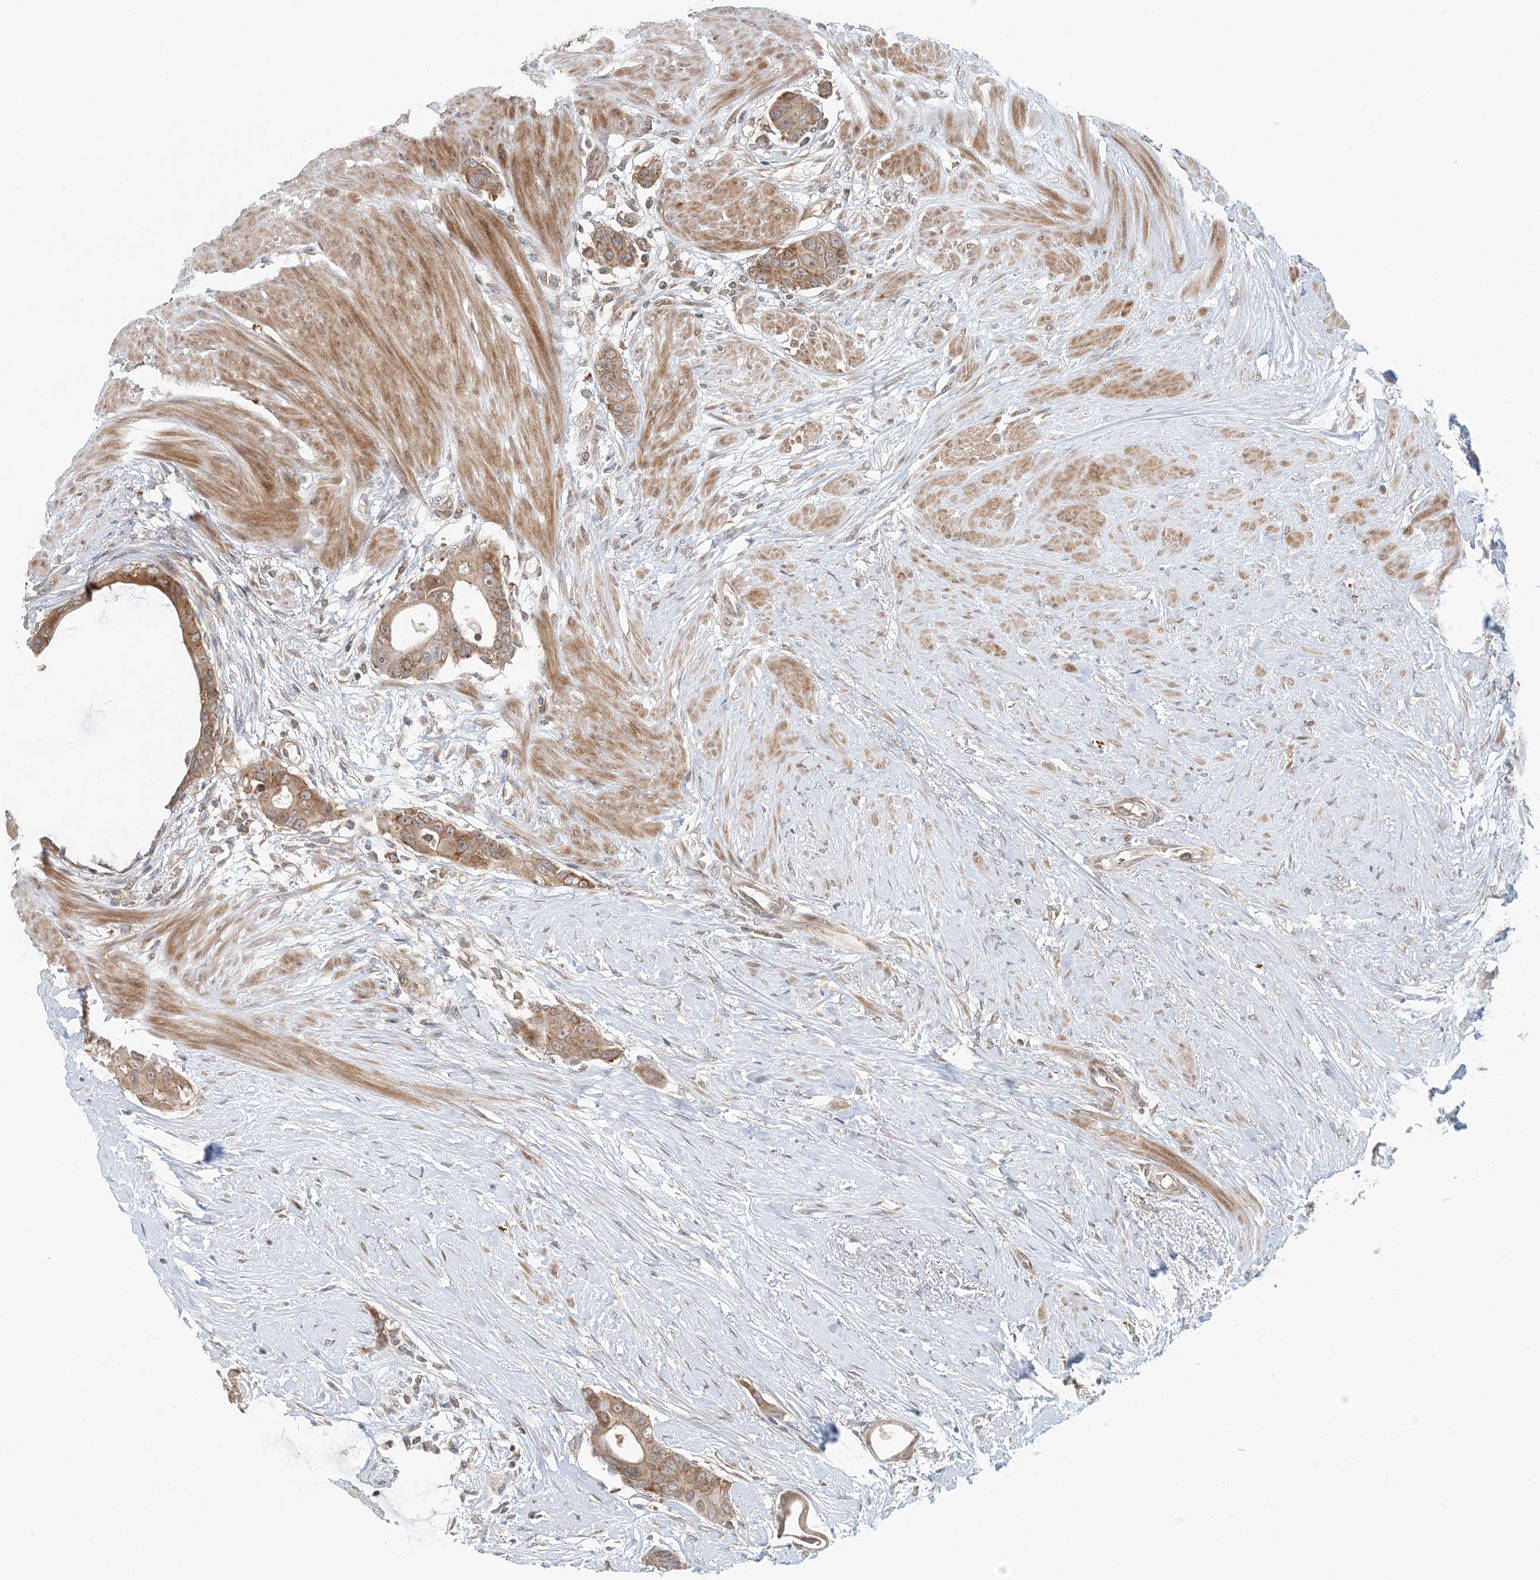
{"staining": {"intensity": "moderate", "quantity": ">75%", "location": "cytoplasmic/membranous"}, "tissue": "colorectal cancer", "cell_type": "Tumor cells", "image_type": "cancer", "snomed": [{"axis": "morphology", "description": "Adenocarcinoma, NOS"}, {"axis": "topography", "description": "Rectum"}], "caption": "An immunohistochemistry (IHC) photomicrograph of tumor tissue is shown. Protein staining in brown shows moderate cytoplasmic/membranous positivity in colorectal cancer (adenocarcinoma) within tumor cells.", "gene": "ATP13A2", "patient": {"sex": "male", "age": 51}}